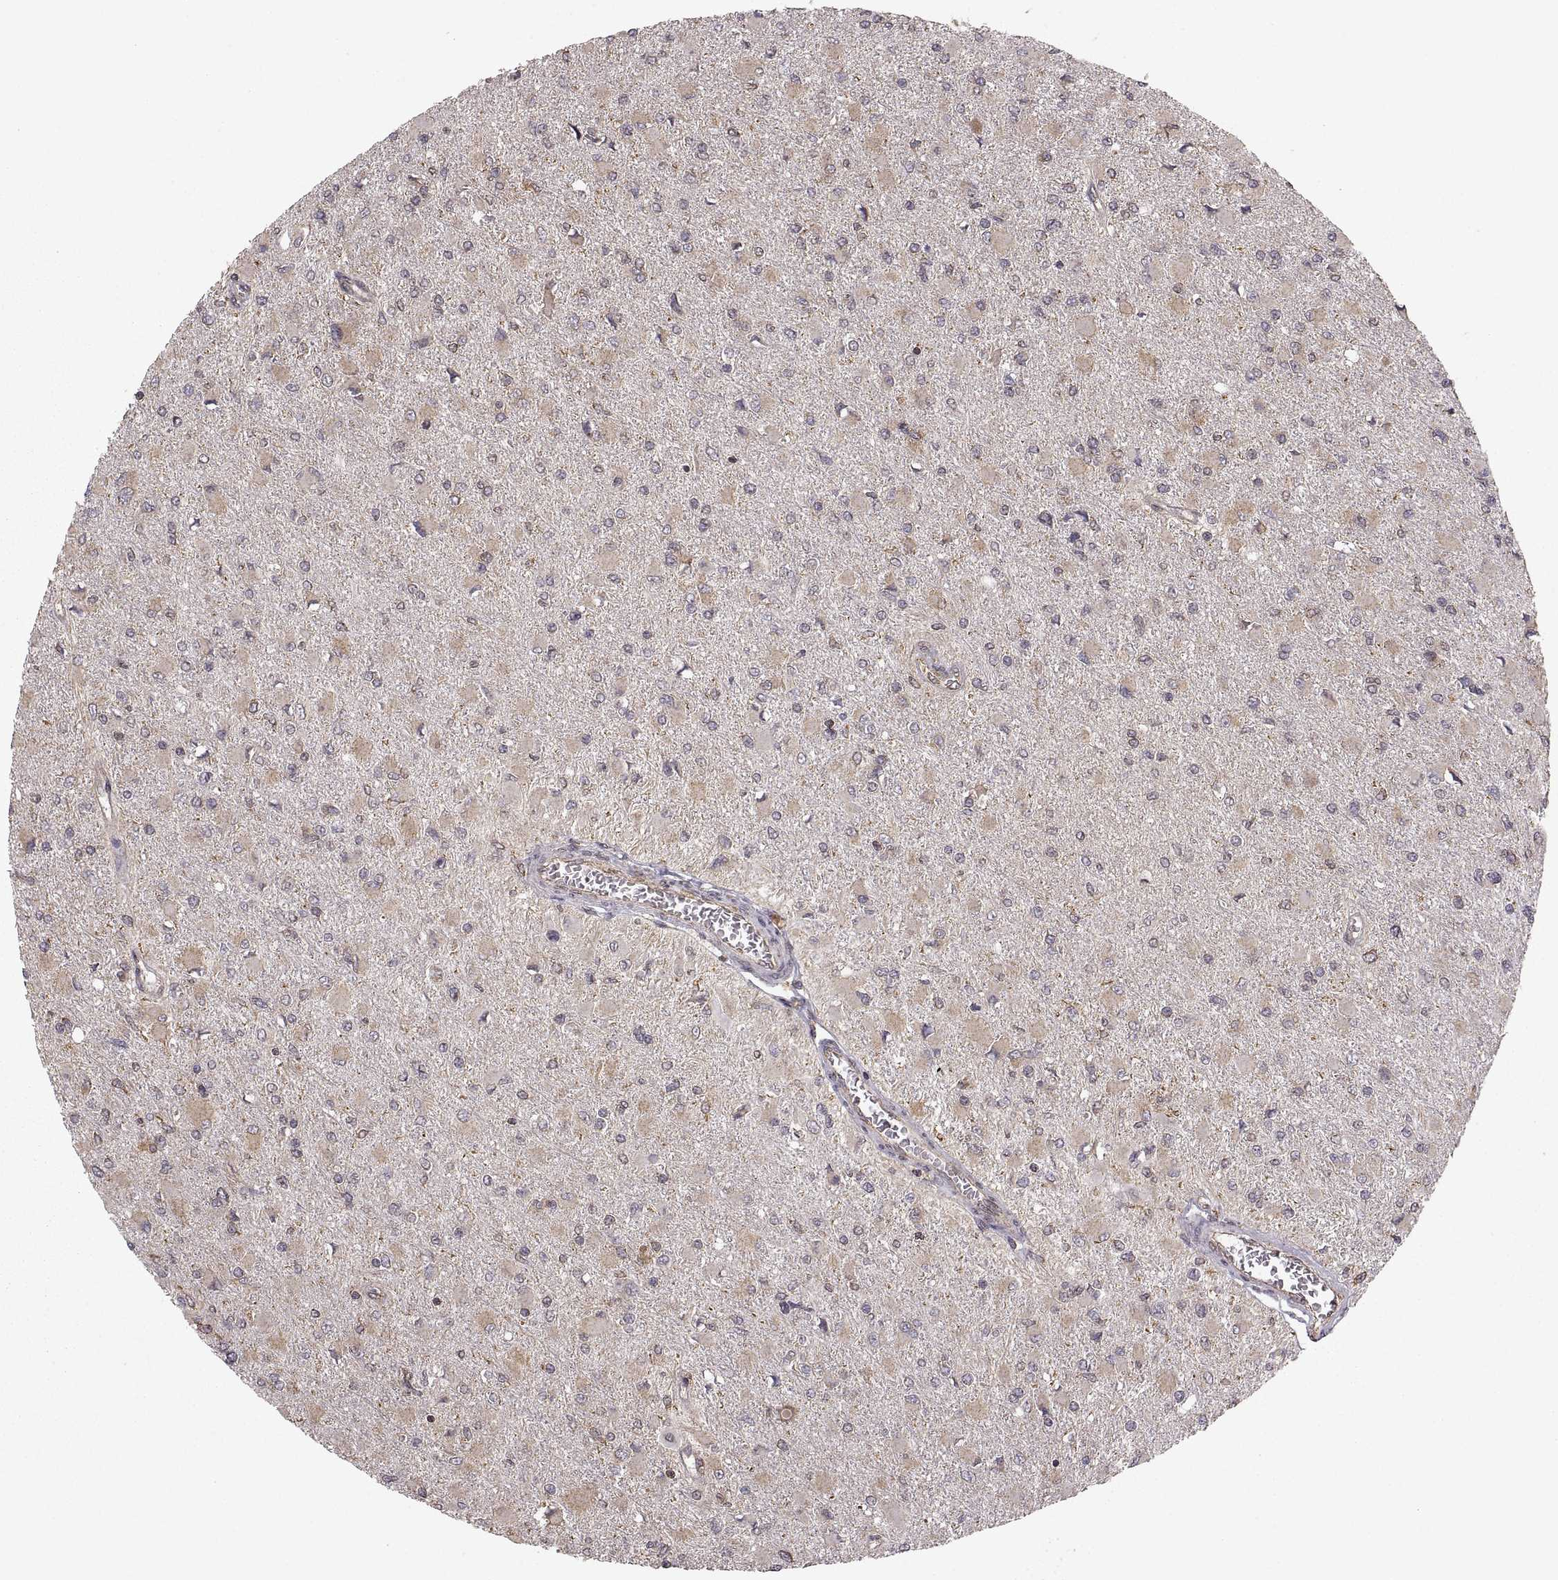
{"staining": {"intensity": "weak", "quantity": ">75%", "location": "cytoplasmic/membranous"}, "tissue": "glioma", "cell_type": "Tumor cells", "image_type": "cancer", "snomed": [{"axis": "morphology", "description": "Glioma, malignant, High grade"}, {"axis": "topography", "description": "Cerebral cortex"}], "caption": "An image of human high-grade glioma (malignant) stained for a protein shows weak cytoplasmic/membranous brown staining in tumor cells.", "gene": "PDIA3", "patient": {"sex": "female", "age": 36}}